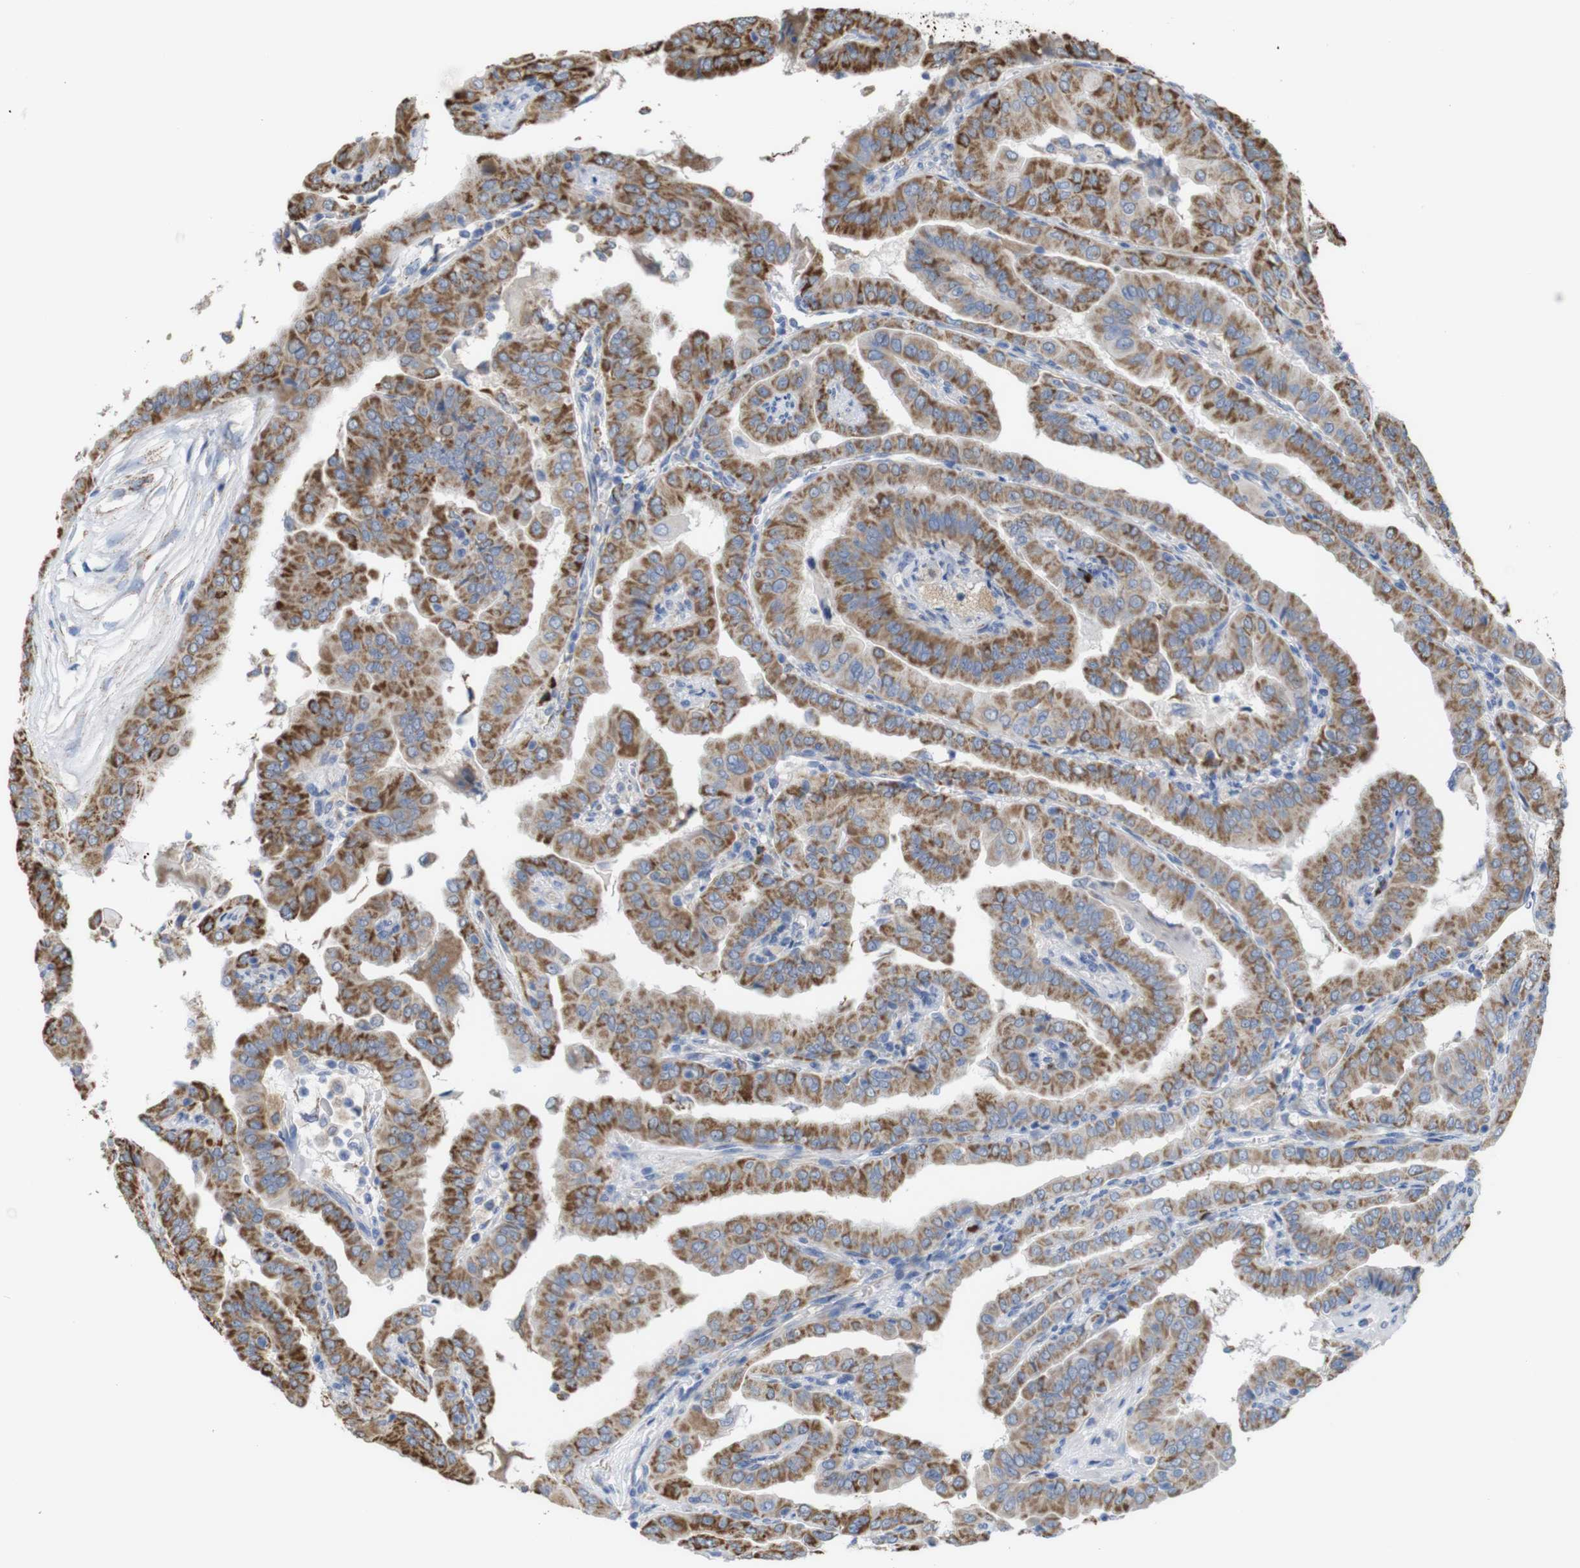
{"staining": {"intensity": "strong", "quantity": "25%-75%", "location": "cytoplasmic/membranous"}, "tissue": "thyroid cancer", "cell_type": "Tumor cells", "image_type": "cancer", "snomed": [{"axis": "morphology", "description": "Papillary adenocarcinoma, NOS"}, {"axis": "topography", "description": "Thyroid gland"}], "caption": "Immunohistochemistry micrograph of neoplastic tissue: thyroid cancer (papillary adenocarcinoma) stained using IHC exhibits high levels of strong protein expression localized specifically in the cytoplasmic/membranous of tumor cells, appearing as a cytoplasmic/membranous brown color.", "gene": "PTPRR", "patient": {"sex": "male", "age": 33}}